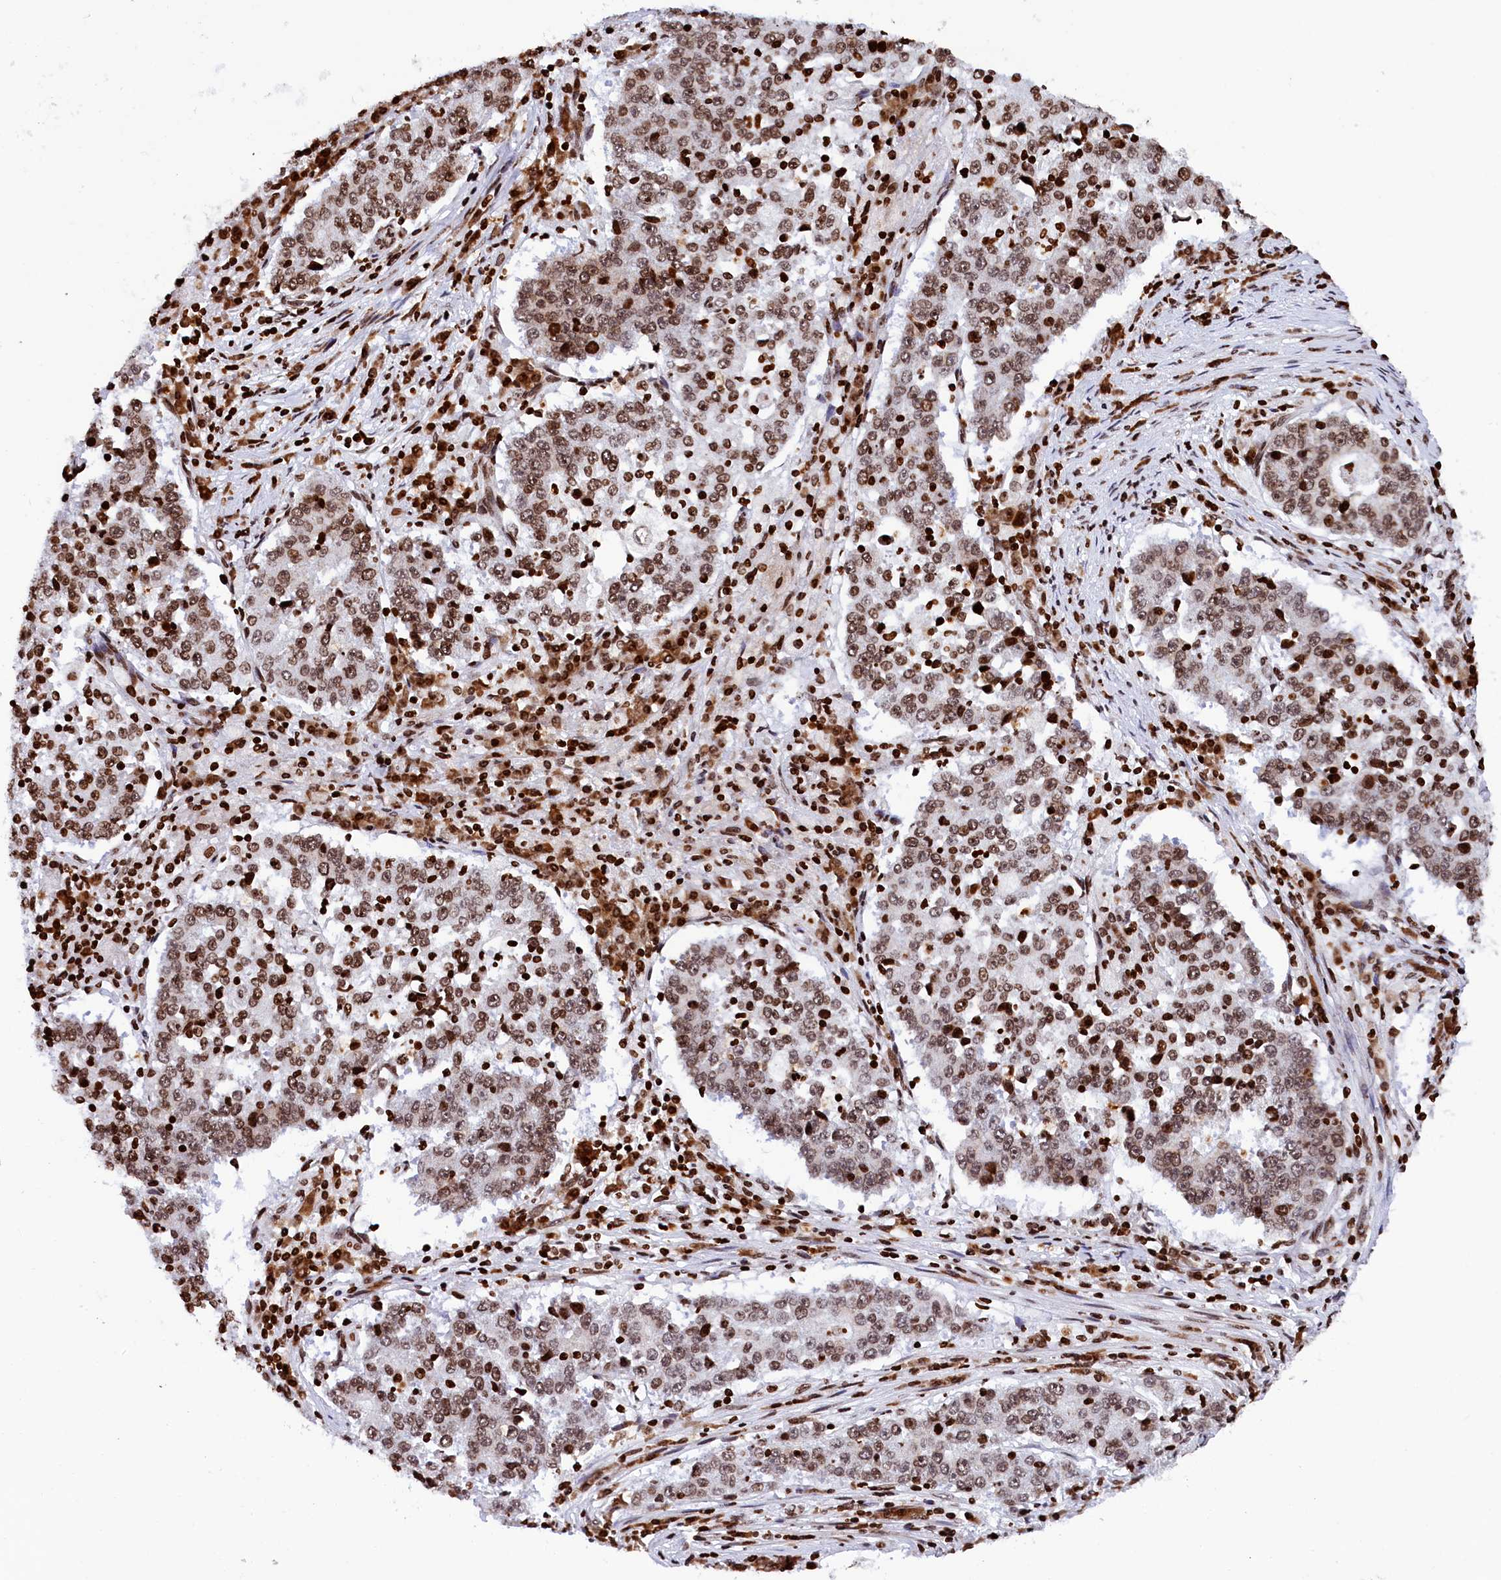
{"staining": {"intensity": "moderate", "quantity": ">75%", "location": "nuclear"}, "tissue": "stomach cancer", "cell_type": "Tumor cells", "image_type": "cancer", "snomed": [{"axis": "morphology", "description": "Adenocarcinoma, NOS"}, {"axis": "topography", "description": "Stomach"}], "caption": "A high-resolution histopathology image shows immunohistochemistry (IHC) staining of stomach cancer, which demonstrates moderate nuclear positivity in about >75% of tumor cells. The protein is shown in brown color, while the nuclei are stained blue.", "gene": "TIMM29", "patient": {"sex": "male", "age": 59}}